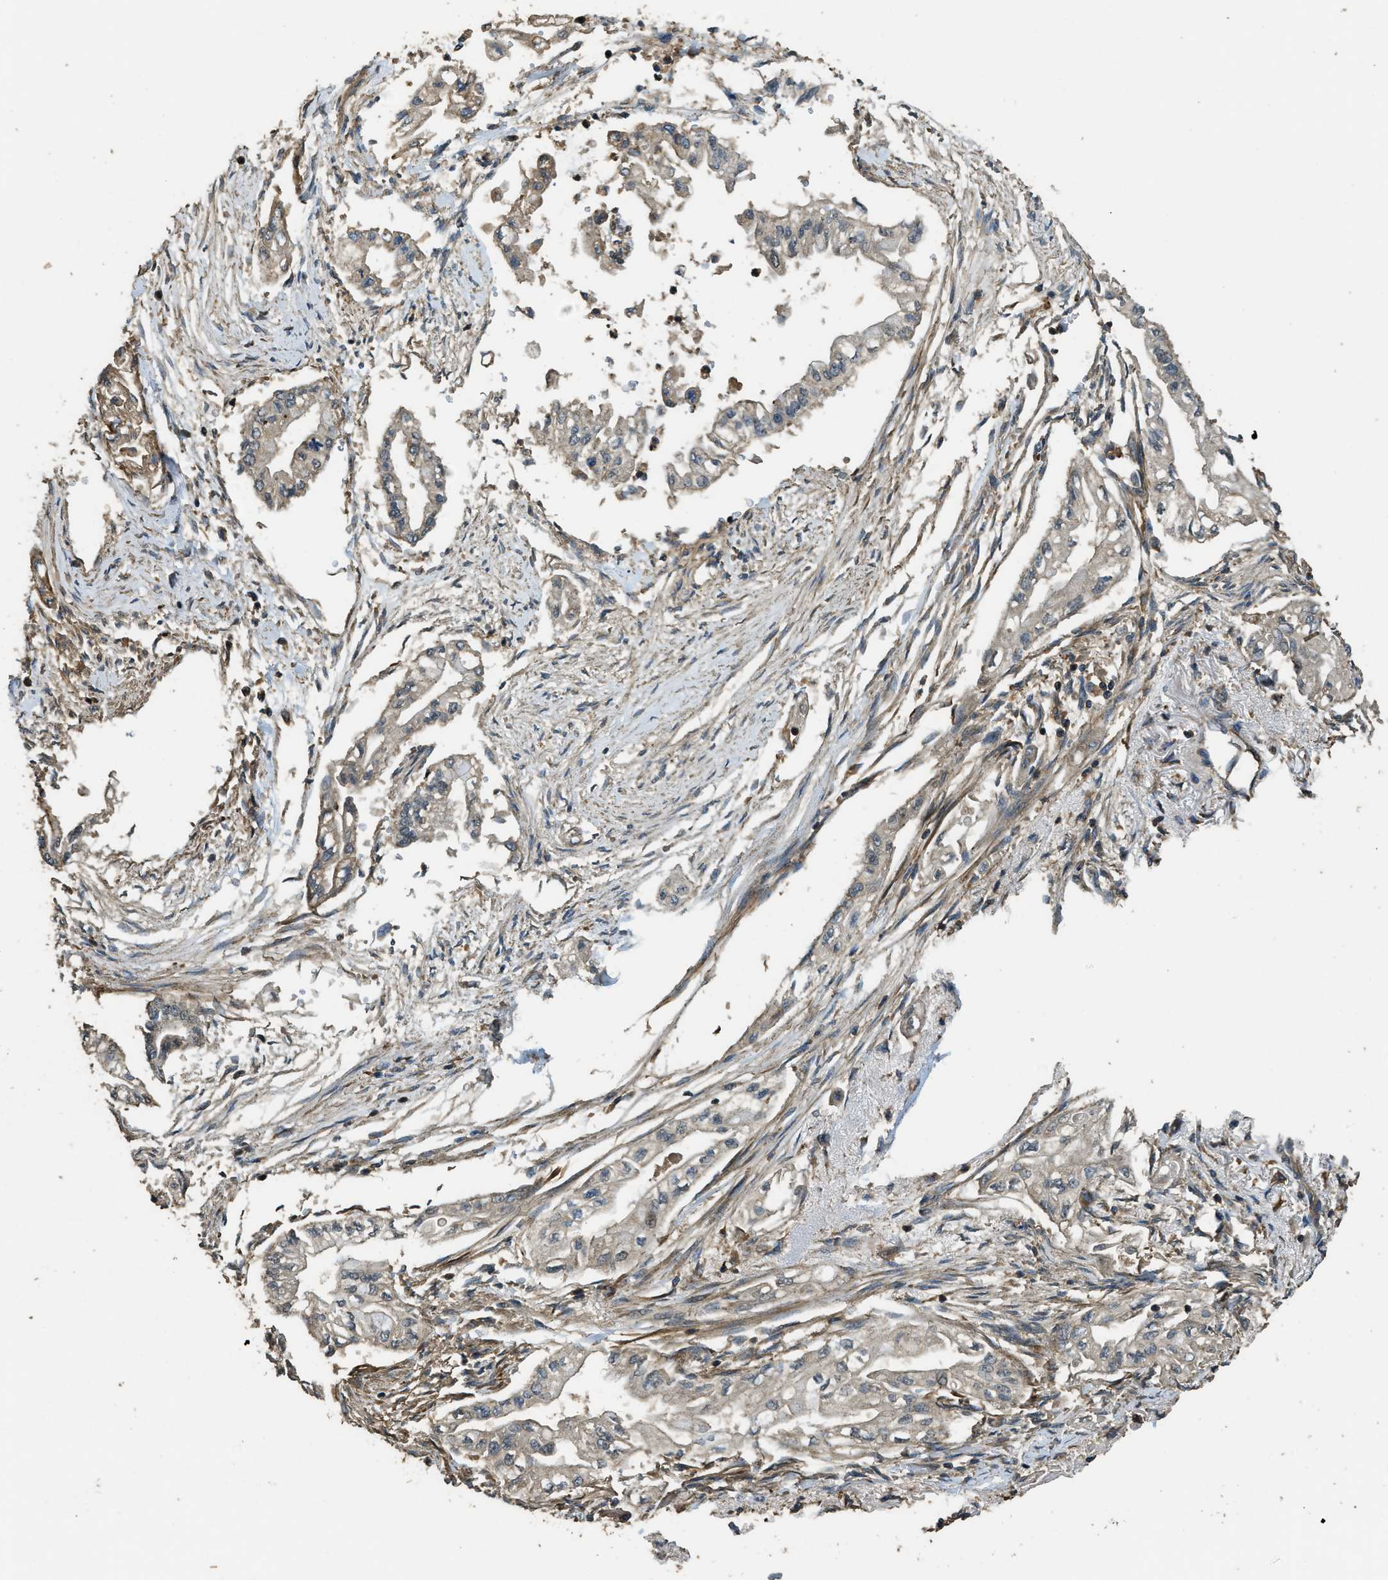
{"staining": {"intensity": "weak", "quantity": "<25%", "location": "cytoplasmic/membranous"}, "tissue": "pancreatic cancer", "cell_type": "Tumor cells", "image_type": "cancer", "snomed": [{"axis": "morphology", "description": "Normal tissue, NOS"}, {"axis": "topography", "description": "Pancreas"}], "caption": "Tumor cells show no significant expression in pancreatic cancer. (DAB IHC visualized using brightfield microscopy, high magnification).", "gene": "PPP6R3", "patient": {"sex": "male", "age": 42}}